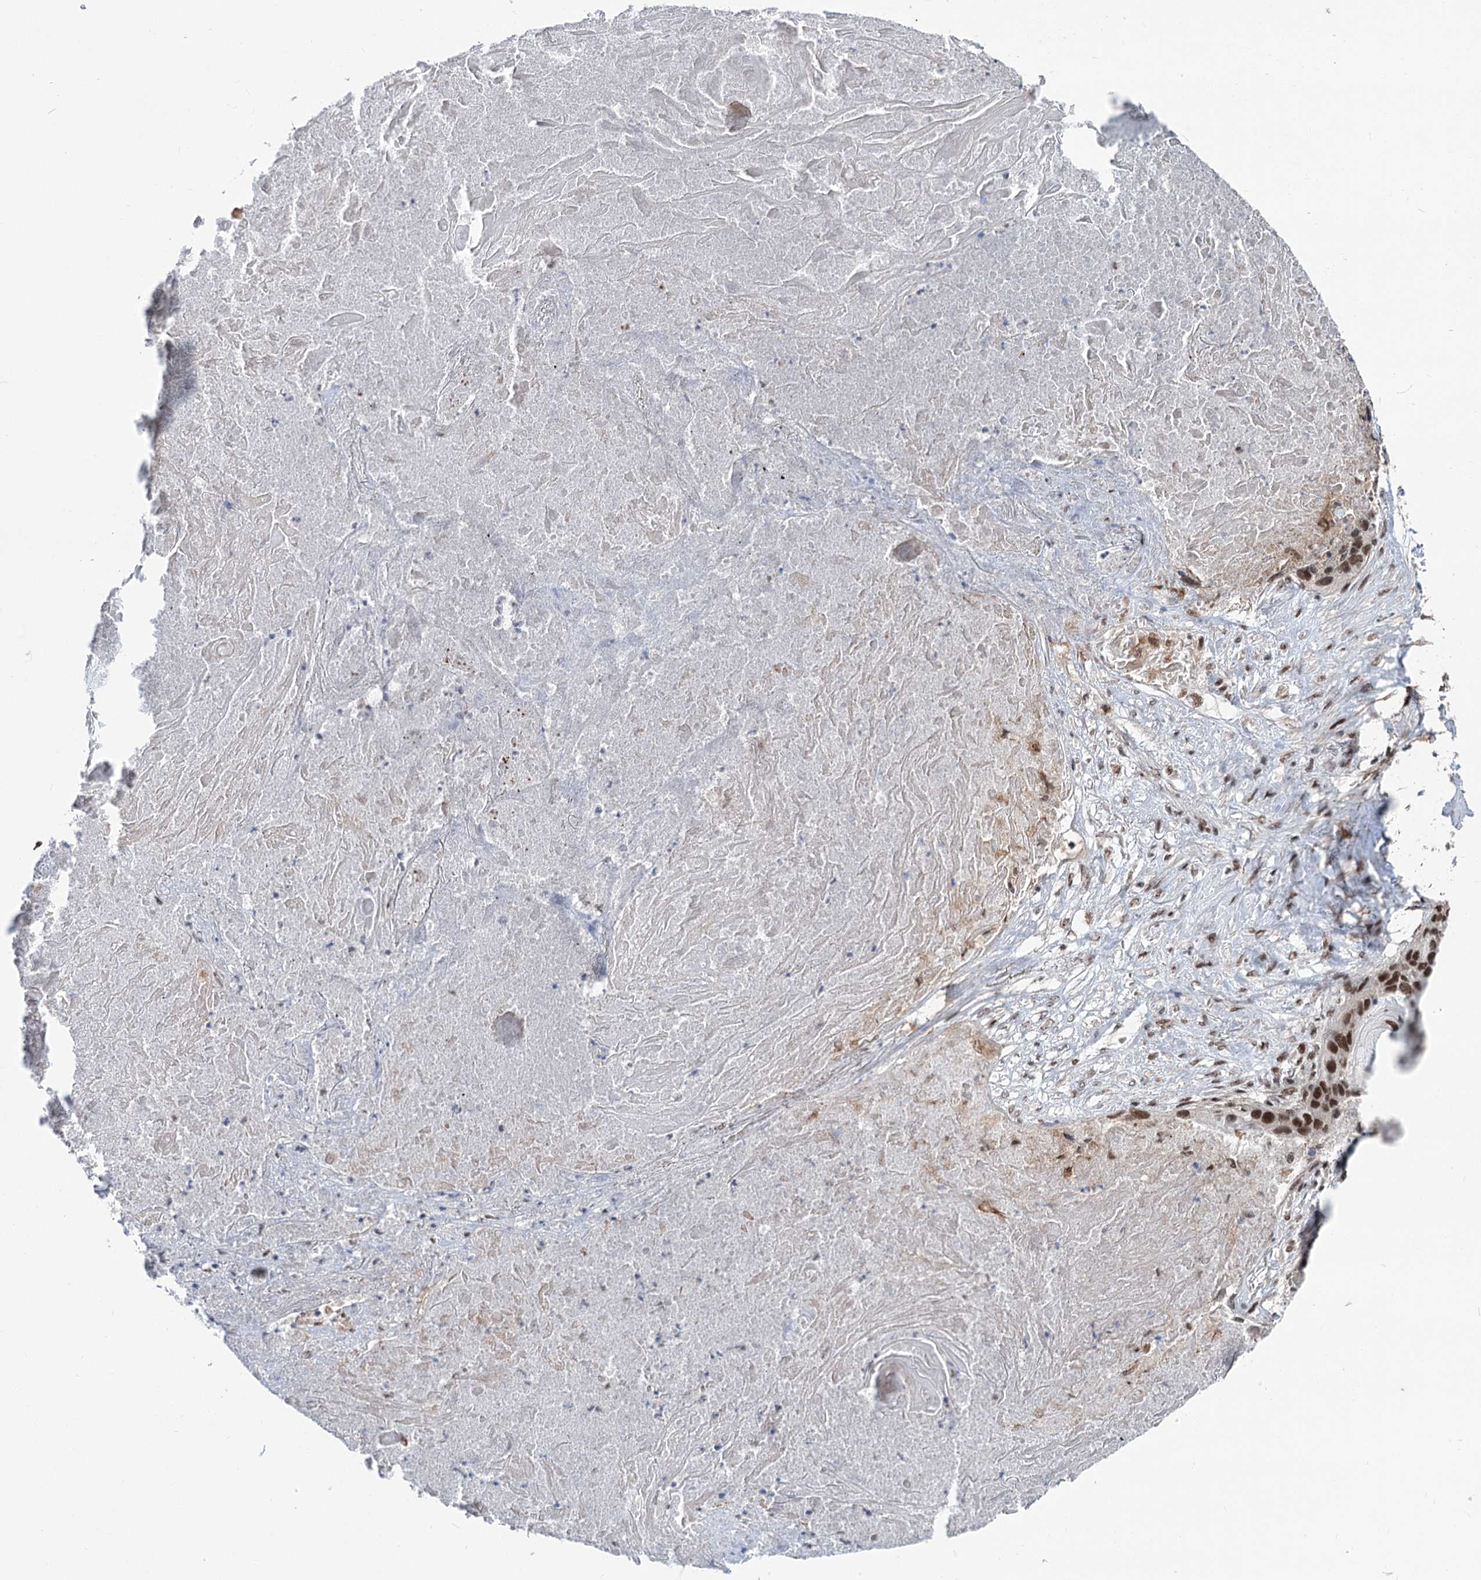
{"staining": {"intensity": "moderate", "quantity": ">75%", "location": "nuclear"}, "tissue": "lung cancer", "cell_type": "Tumor cells", "image_type": "cancer", "snomed": [{"axis": "morphology", "description": "Squamous cell carcinoma, NOS"}, {"axis": "topography", "description": "Lung"}], "caption": "High-magnification brightfield microscopy of lung cancer stained with DAB (brown) and counterstained with hematoxylin (blue). tumor cells exhibit moderate nuclear staining is appreciated in about>75% of cells.", "gene": "MAML1", "patient": {"sex": "female", "age": 63}}